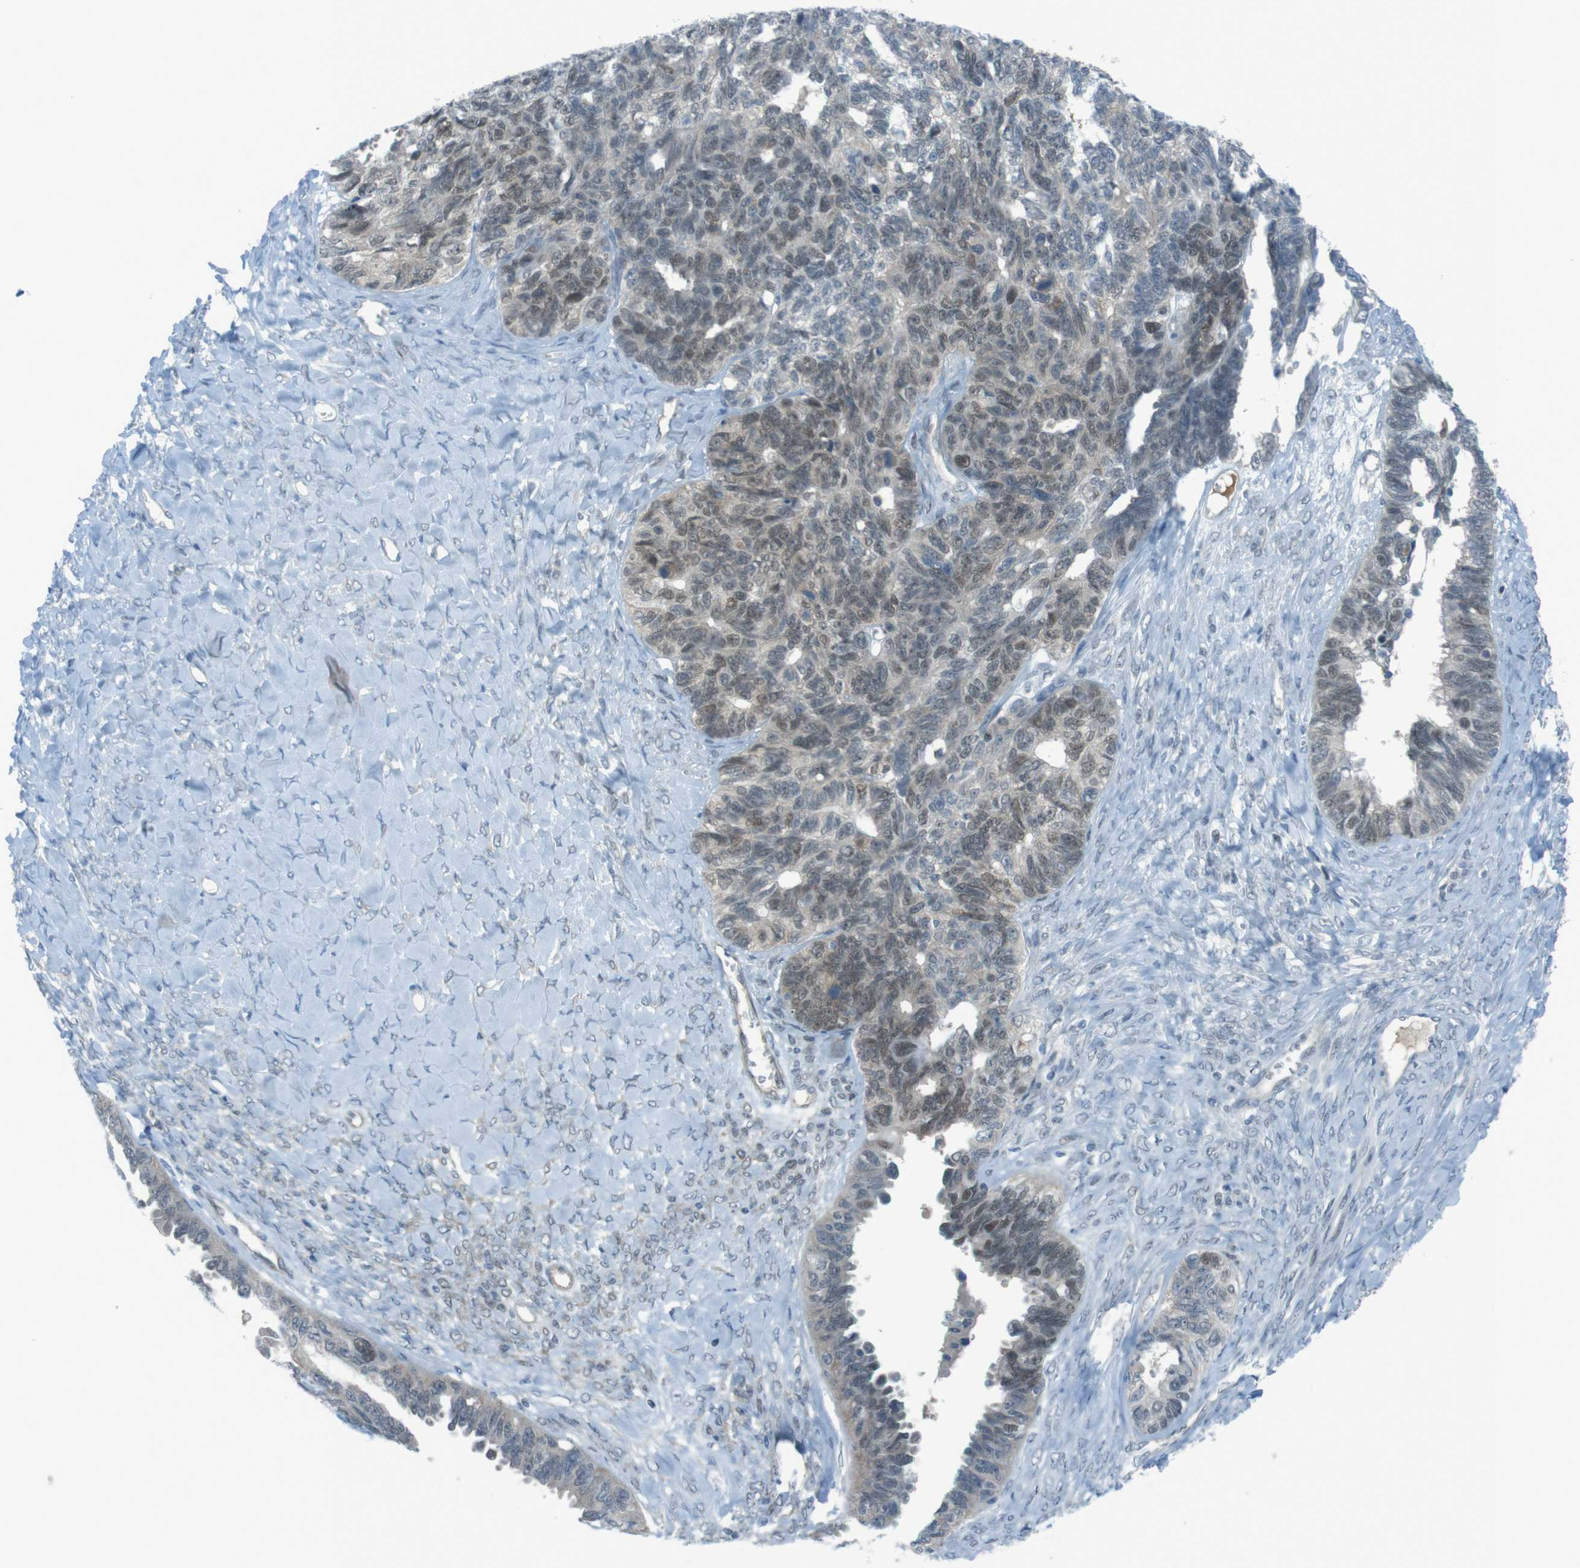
{"staining": {"intensity": "weak", "quantity": "25%-75%", "location": "nuclear"}, "tissue": "ovarian cancer", "cell_type": "Tumor cells", "image_type": "cancer", "snomed": [{"axis": "morphology", "description": "Cystadenocarcinoma, serous, NOS"}, {"axis": "topography", "description": "Ovary"}], "caption": "Tumor cells display low levels of weak nuclear positivity in approximately 25%-75% of cells in ovarian serous cystadenocarcinoma. Ihc stains the protein of interest in brown and the nuclei are stained blue.", "gene": "ZDHHC20", "patient": {"sex": "female", "age": 79}}